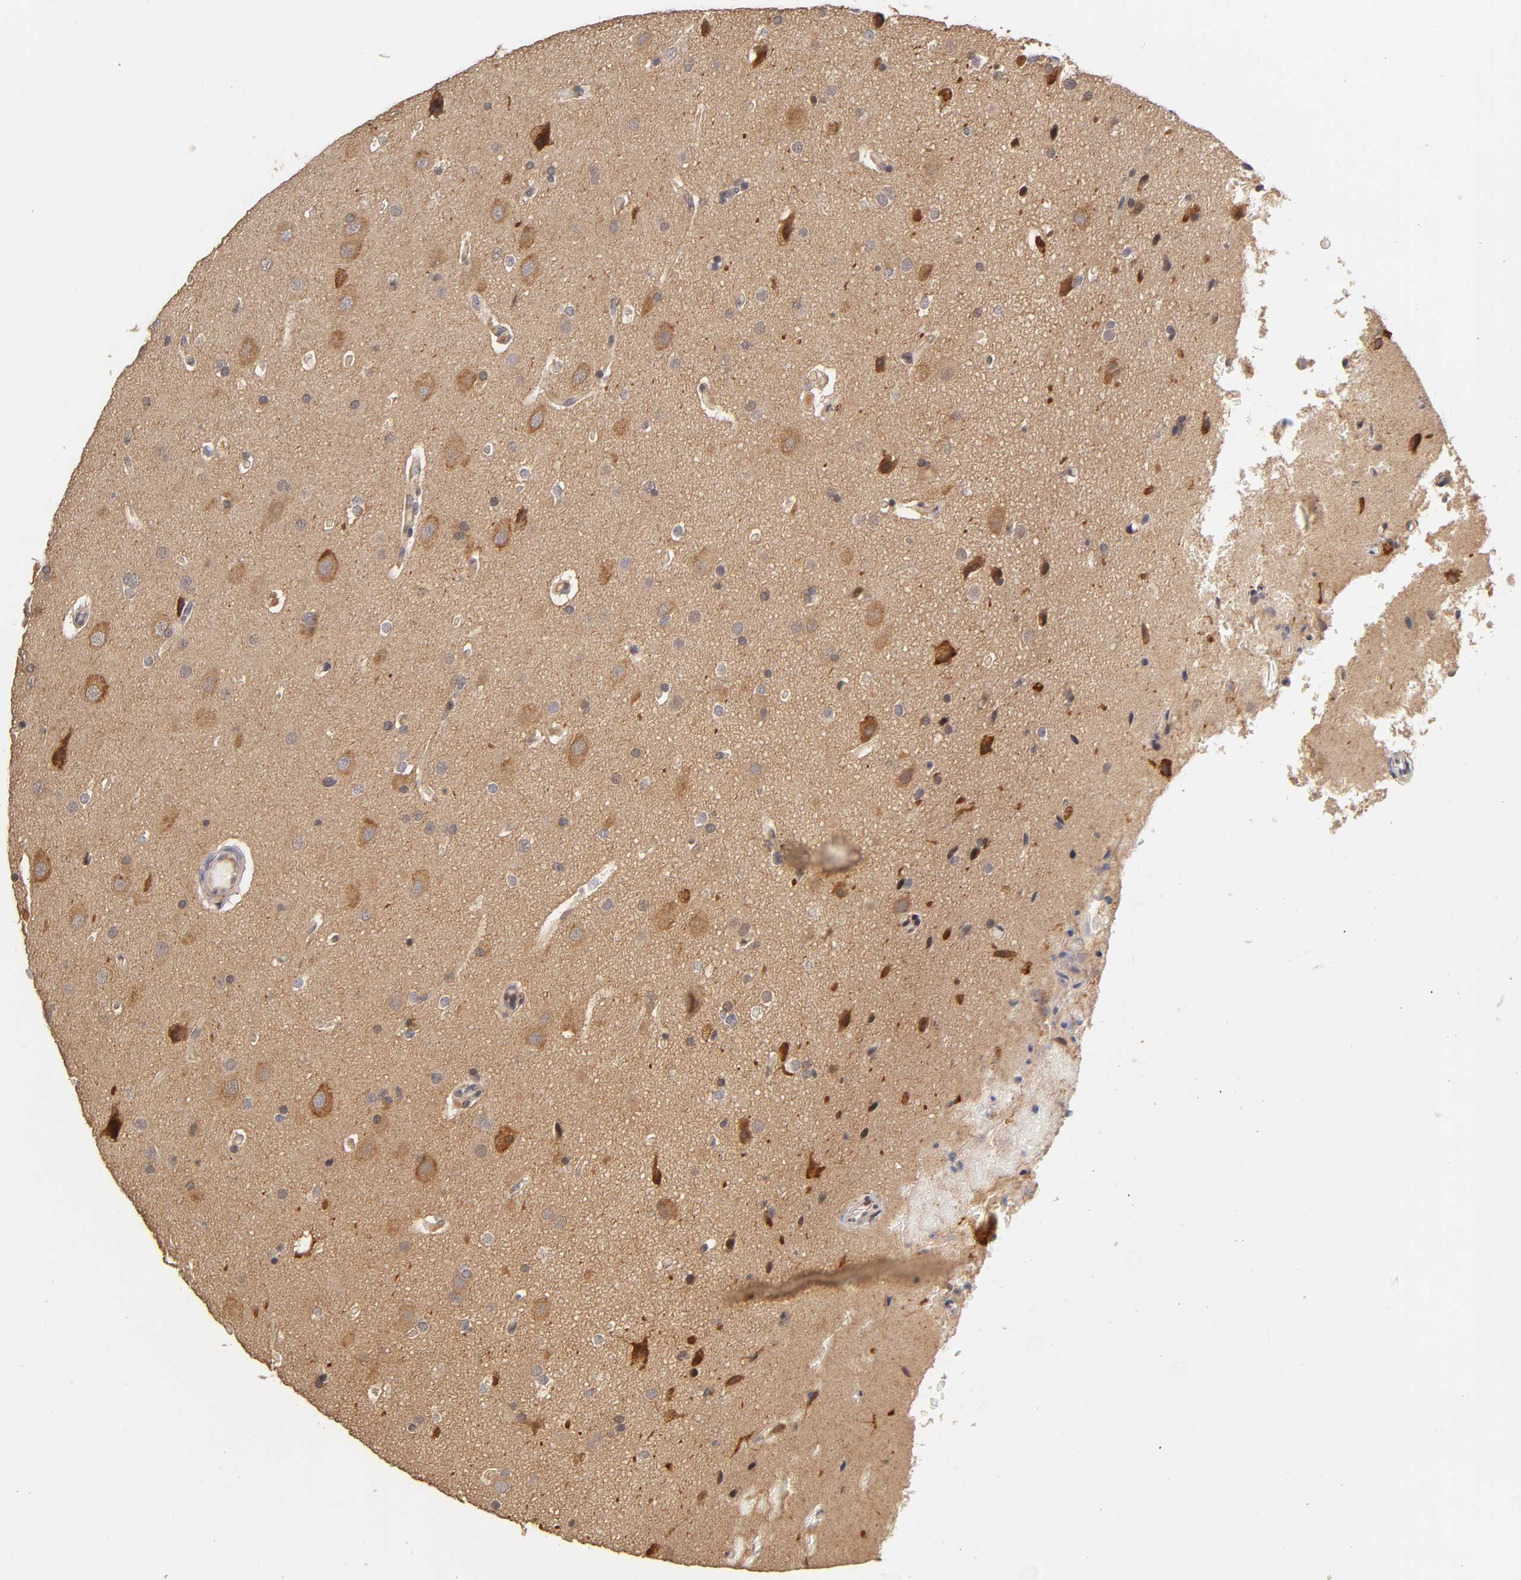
{"staining": {"intensity": "moderate", "quantity": "25%-75%", "location": "cytoplasmic/membranous"}, "tissue": "glioma", "cell_type": "Tumor cells", "image_type": "cancer", "snomed": [{"axis": "morphology", "description": "Glioma, malignant, Low grade"}, {"axis": "topography", "description": "Cerebral cortex"}], "caption": "Immunohistochemical staining of human malignant low-grade glioma exhibits medium levels of moderate cytoplasmic/membranous protein staining in about 25%-75% of tumor cells.", "gene": "LAMB1", "patient": {"sex": "female", "age": 47}}